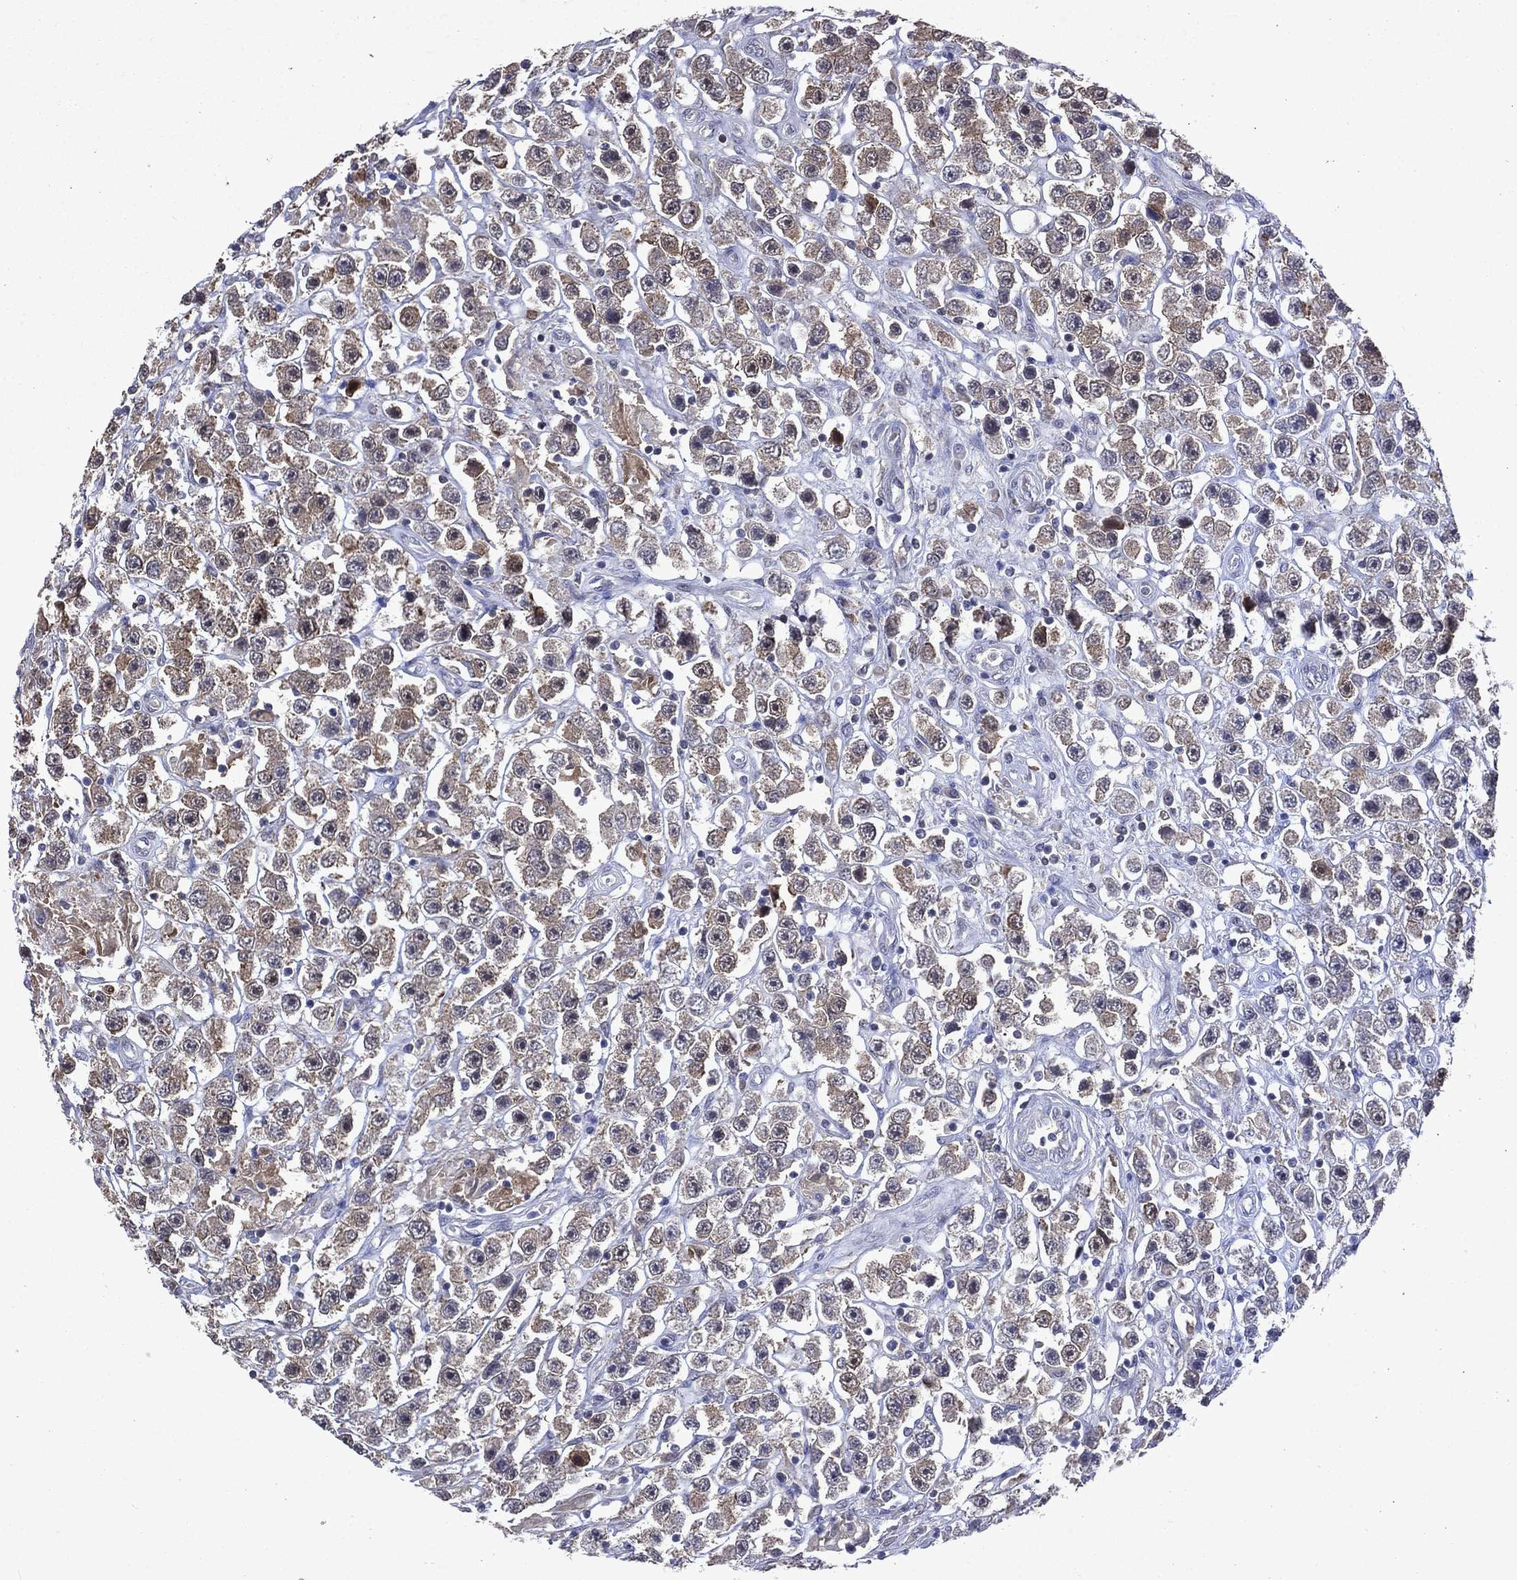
{"staining": {"intensity": "weak", "quantity": "25%-75%", "location": "cytoplasmic/membranous"}, "tissue": "testis cancer", "cell_type": "Tumor cells", "image_type": "cancer", "snomed": [{"axis": "morphology", "description": "Seminoma, NOS"}, {"axis": "topography", "description": "Testis"}], "caption": "Immunohistochemical staining of human seminoma (testis) displays low levels of weak cytoplasmic/membranous protein positivity in about 25%-75% of tumor cells.", "gene": "MTAP", "patient": {"sex": "male", "age": 45}}